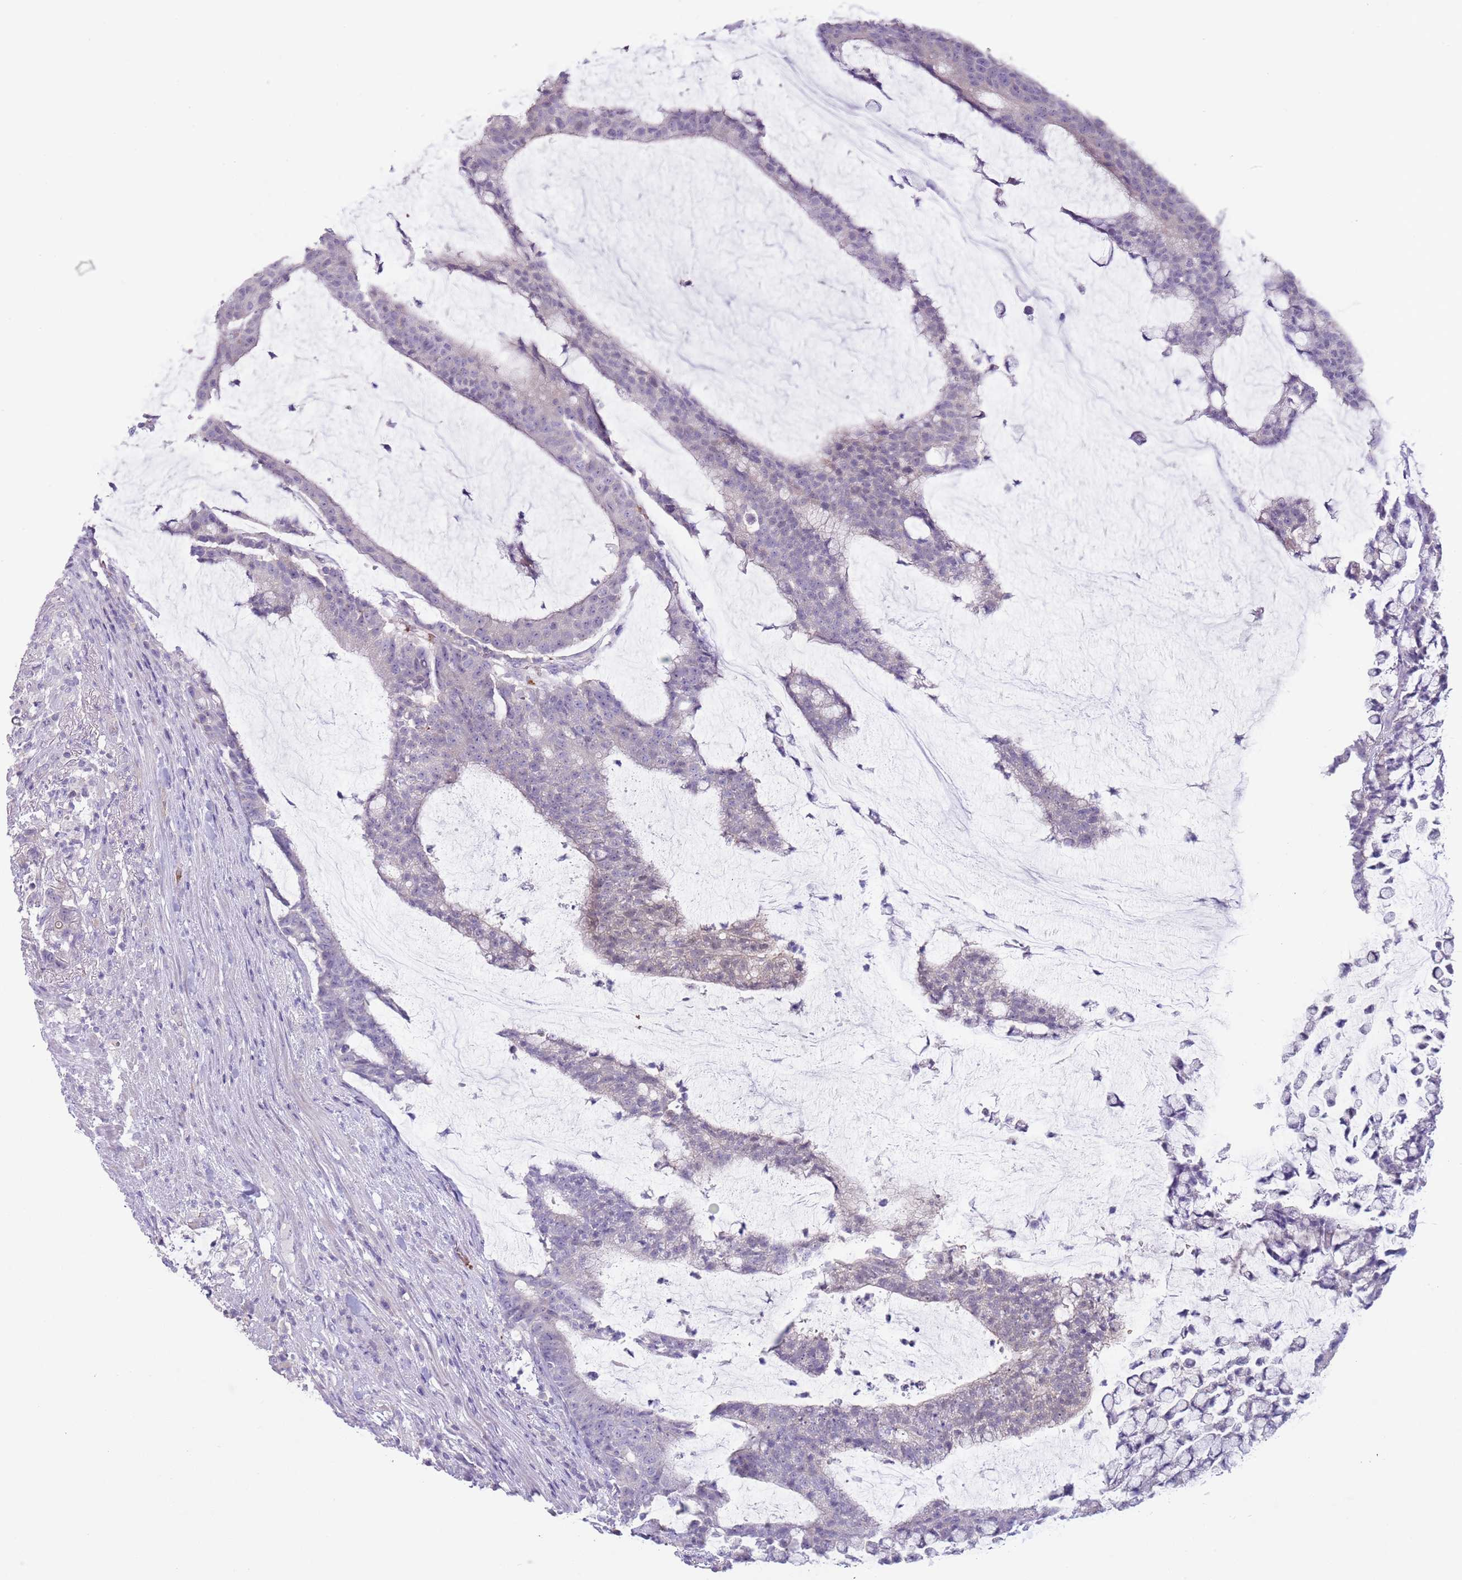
{"staining": {"intensity": "negative", "quantity": "none", "location": "none"}, "tissue": "colorectal cancer", "cell_type": "Tumor cells", "image_type": "cancer", "snomed": [{"axis": "morphology", "description": "Adenocarcinoma, NOS"}, {"axis": "topography", "description": "Colon"}], "caption": "This is an immunohistochemistry micrograph of human adenocarcinoma (colorectal). There is no positivity in tumor cells.", "gene": "ZNF14", "patient": {"sex": "female", "age": 84}}